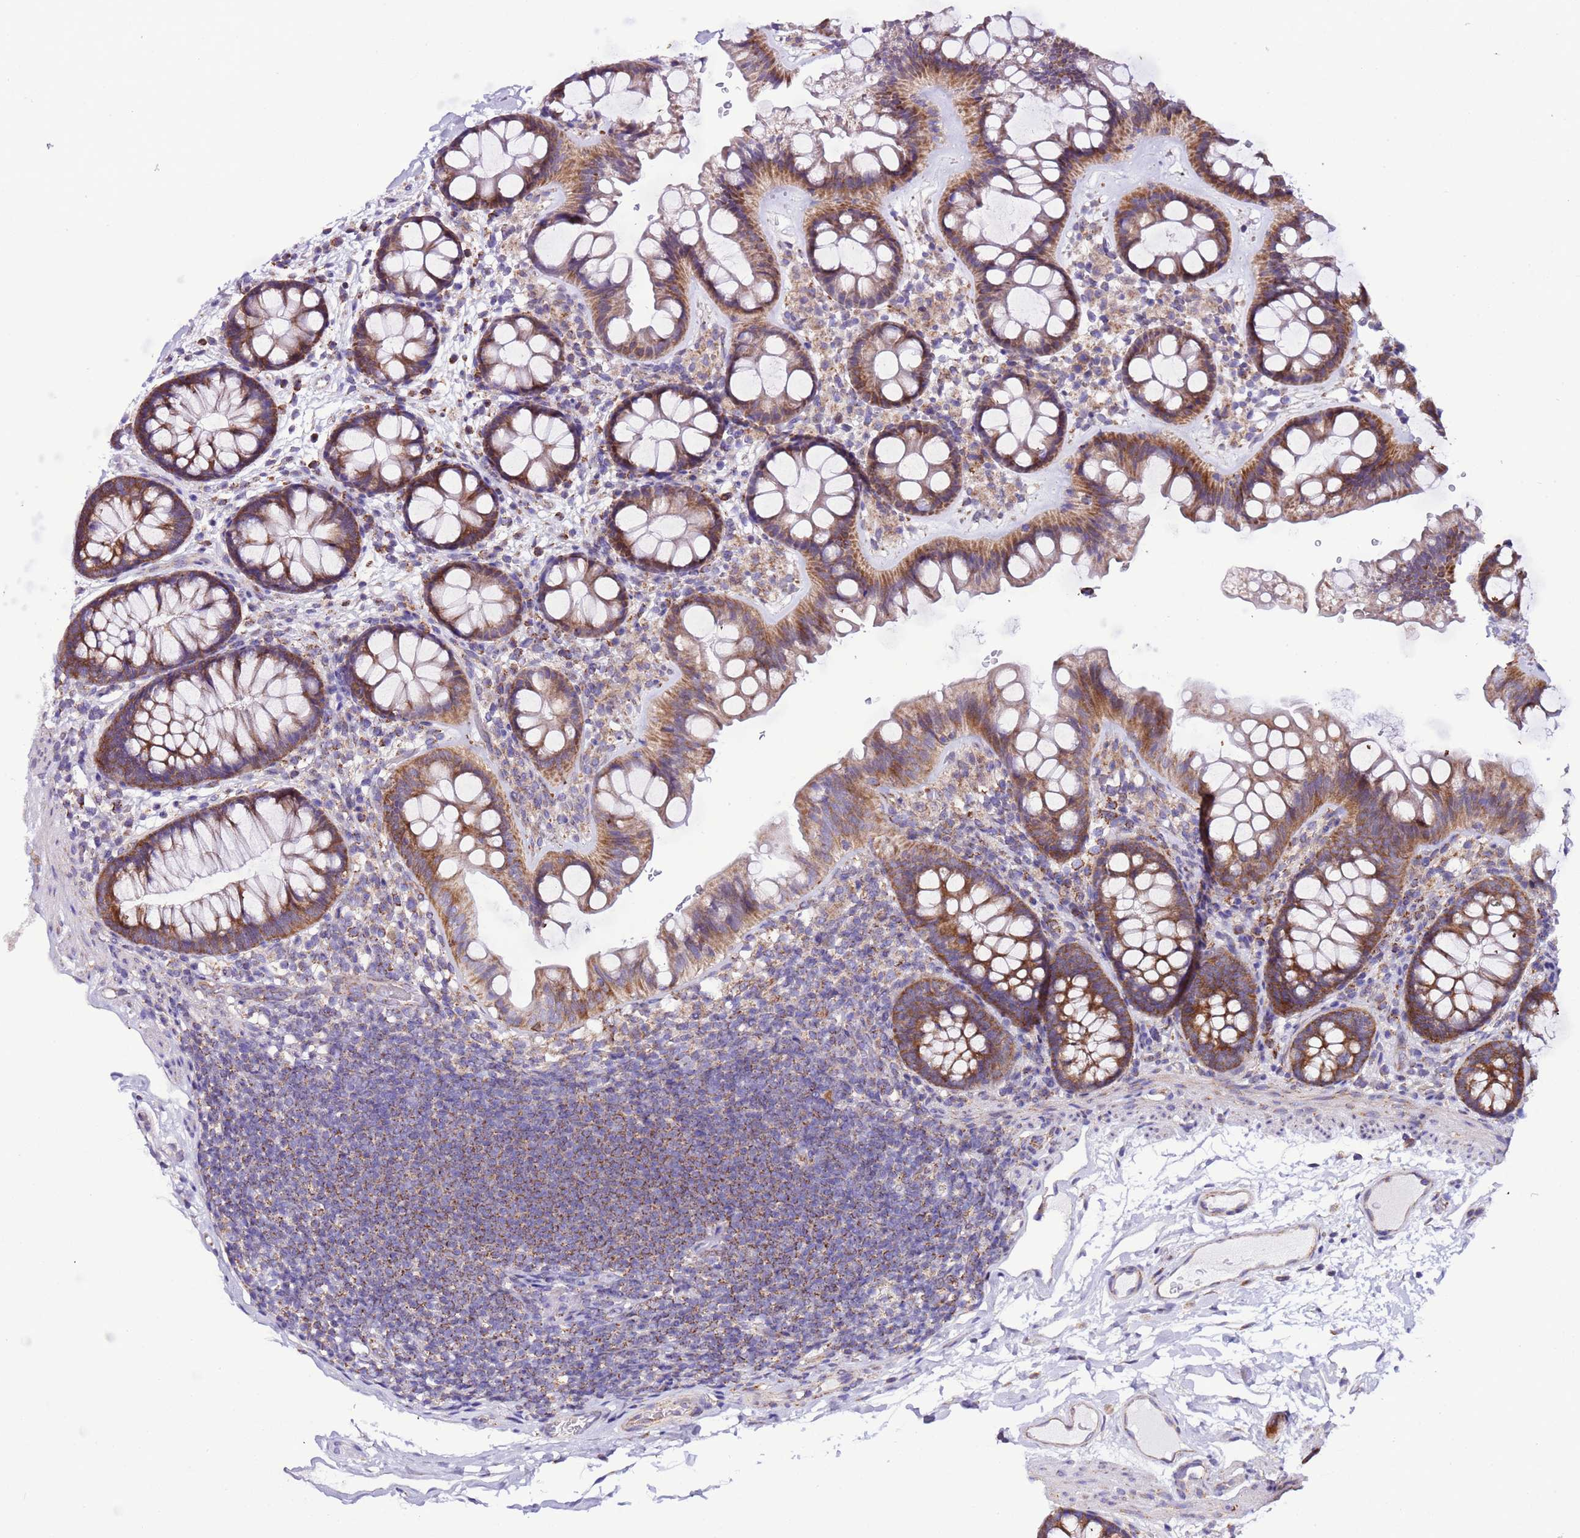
{"staining": {"intensity": "weak", "quantity": "25%-75%", "location": "cytoplasmic/membranous"}, "tissue": "colon", "cell_type": "Endothelial cells", "image_type": "normal", "snomed": [{"axis": "morphology", "description": "Normal tissue, NOS"}, {"axis": "topography", "description": "Colon"}], "caption": "Immunohistochemistry photomicrograph of unremarkable human colon stained for a protein (brown), which demonstrates low levels of weak cytoplasmic/membranous staining in about 25%-75% of endothelial cells.", "gene": "AHI1", "patient": {"sex": "female", "age": 62}}